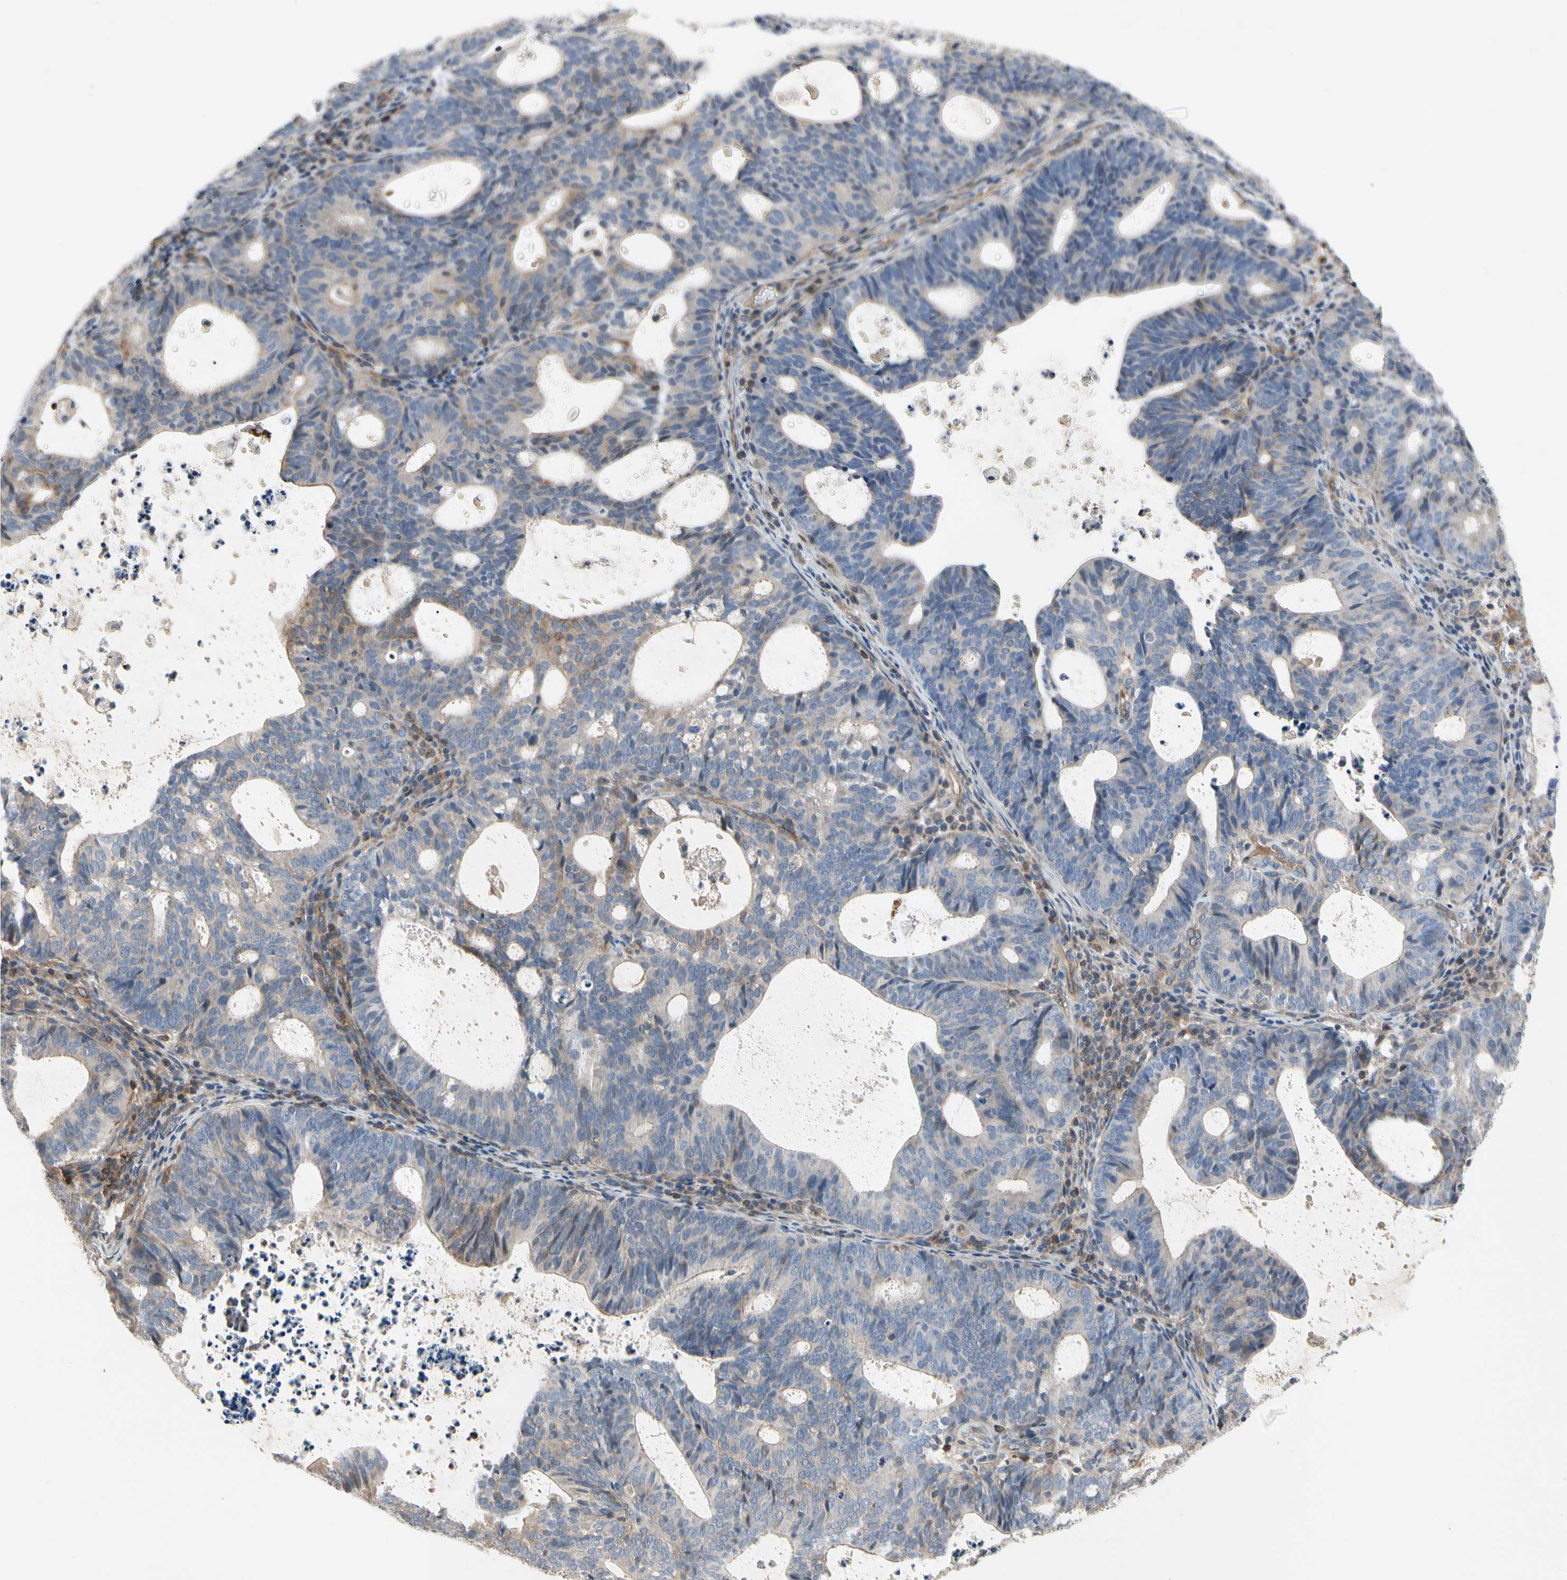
{"staining": {"intensity": "weak", "quantity": "<25%", "location": "cytoplasmic/membranous"}, "tissue": "endometrial cancer", "cell_type": "Tumor cells", "image_type": "cancer", "snomed": [{"axis": "morphology", "description": "Adenocarcinoma, NOS"}, {"axis": "topography", "description": "Uterus"}], "caption": "DAB immunohistochemical staining of human endometrial cancer (adenocarcinoma) displays no significant expression in tumor cells.", "gene": "CRTAC1", "patient": {"sex": "female", "age": 83}}